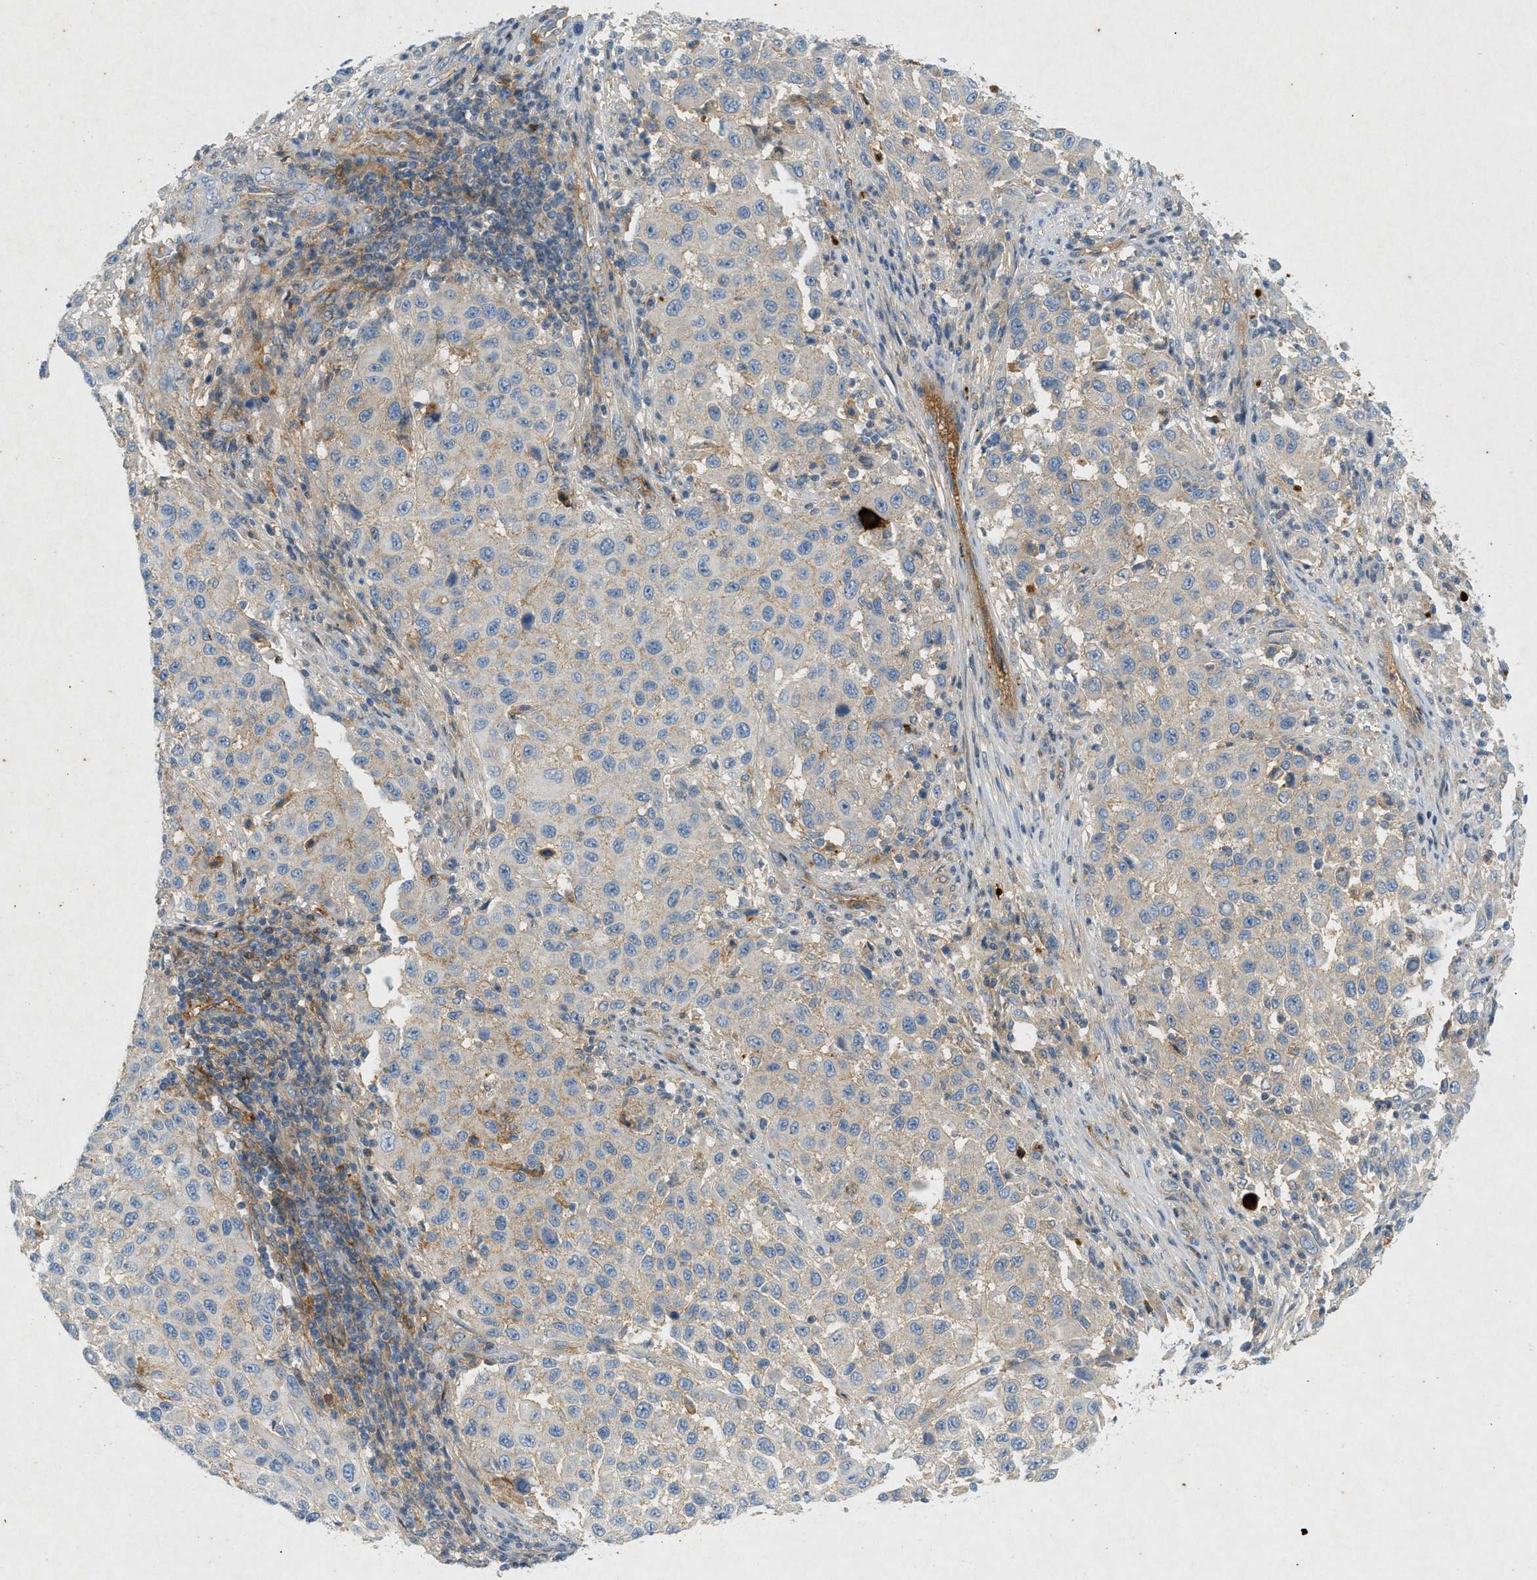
{"staining": {"intensity": "weak", "quantity": "25%-75%", "location": "cytoplasmic/membranous"}, "tissue": "melanoma", "cell_type": "Tumor cells", "image_type": "cancer", "snomed": [{"axis": "morphology", "description": "Malignant melanoma, Metastatic site"}, {"axis": "topography", "description": "Lymph node"}], "caption": "A low amount of weak cytoplasmic/membranous expression is appreciated in approximately 25%-75% of tumor cells in melanoma tissue.", "gene": "F2", "patient": {"sex": "male", "age": 61}}